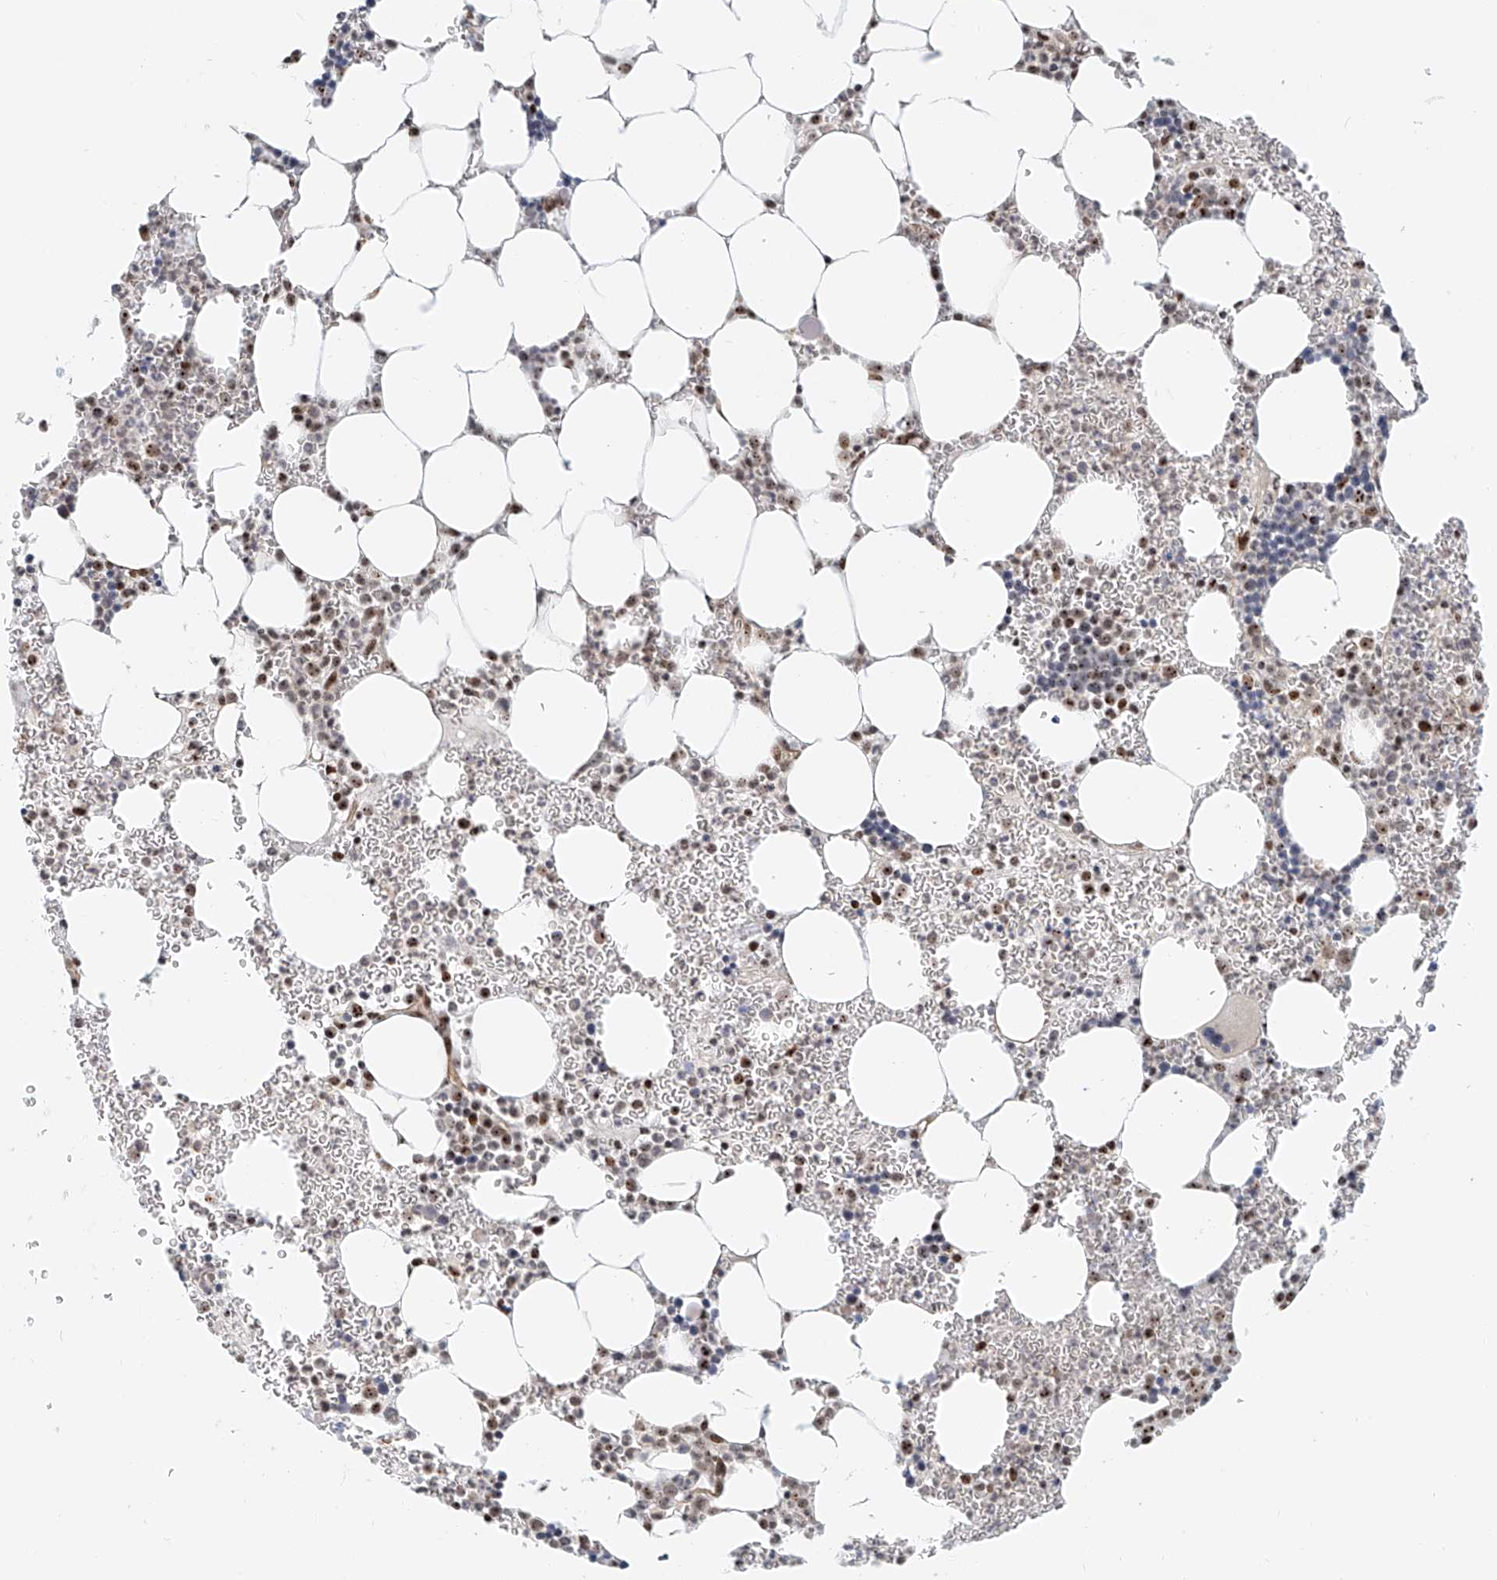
{"staining": {"intensity": "moderate", "quantity": "25%-75%", "location": "nuclear"}, "tissue": "bone marrow", "cell_type": "Hematopoietic cells", "image_type": "normal", "snomed": [{"axis": "morphology", "description": "Normal tissue, NOS"}, {"axis": "topography", "description": "Bone marrow"}], "caption": "Immunohistochemical staining of normal bone marrow reveals medium levels of moderate nuclear positivity in about 25%-75% of hematopoietic cells.", "gene": "PRUNE2", "patient": {"sex": "female", "age": 78}}